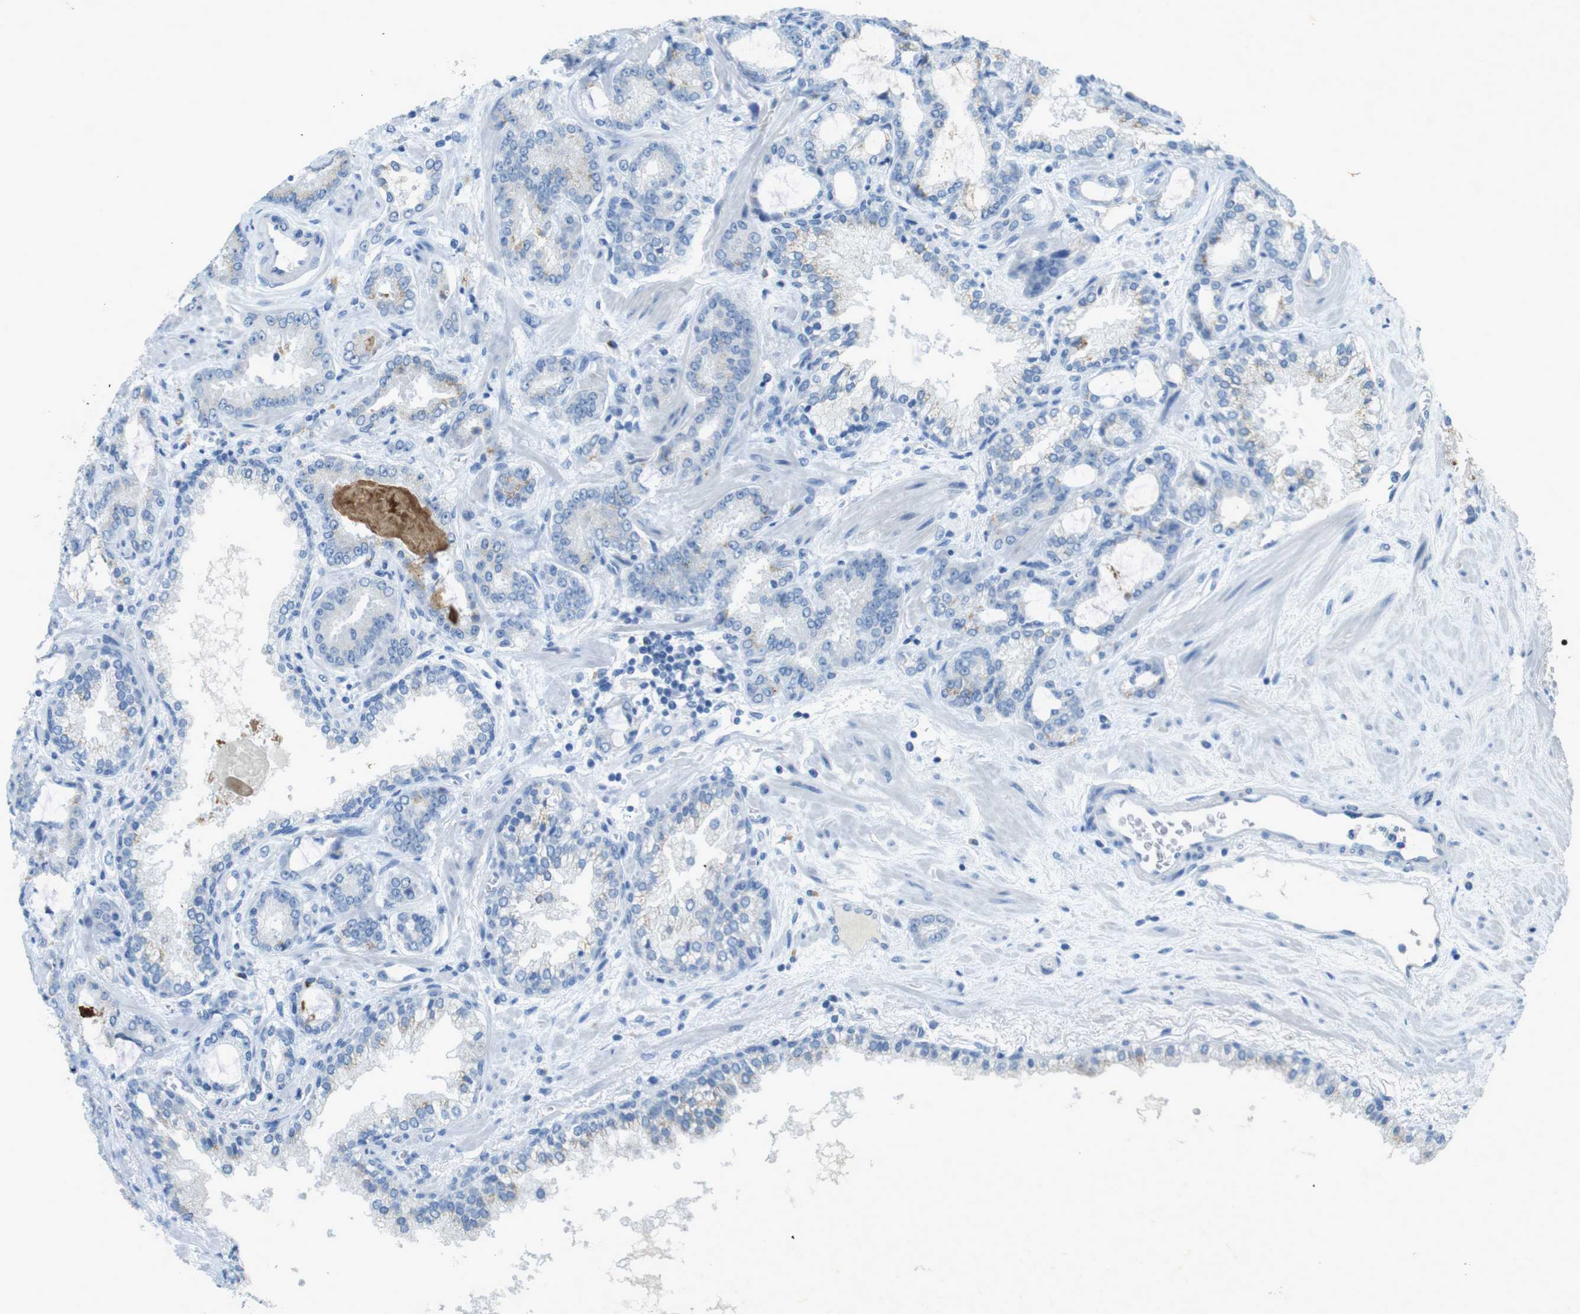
{"staining": {"intensity": "negative", "quantity": "none", "location": "none"}, "tissue": "prostate cancer", "cell_type": "Tumor cells", "image_type": "cancer", "snomed": [{"axis": "morphology", "description": "Adenocarcinoma, Low grade"}, {"axis": "topography", "description": "Prostate"}], "caption": "Protein analysis of adenocarcinoma (low-grade) (prostate) reveals no significant staining in tumor cells.", "gene": "CD320", "patient": {"sex": "male", "age": 60}}